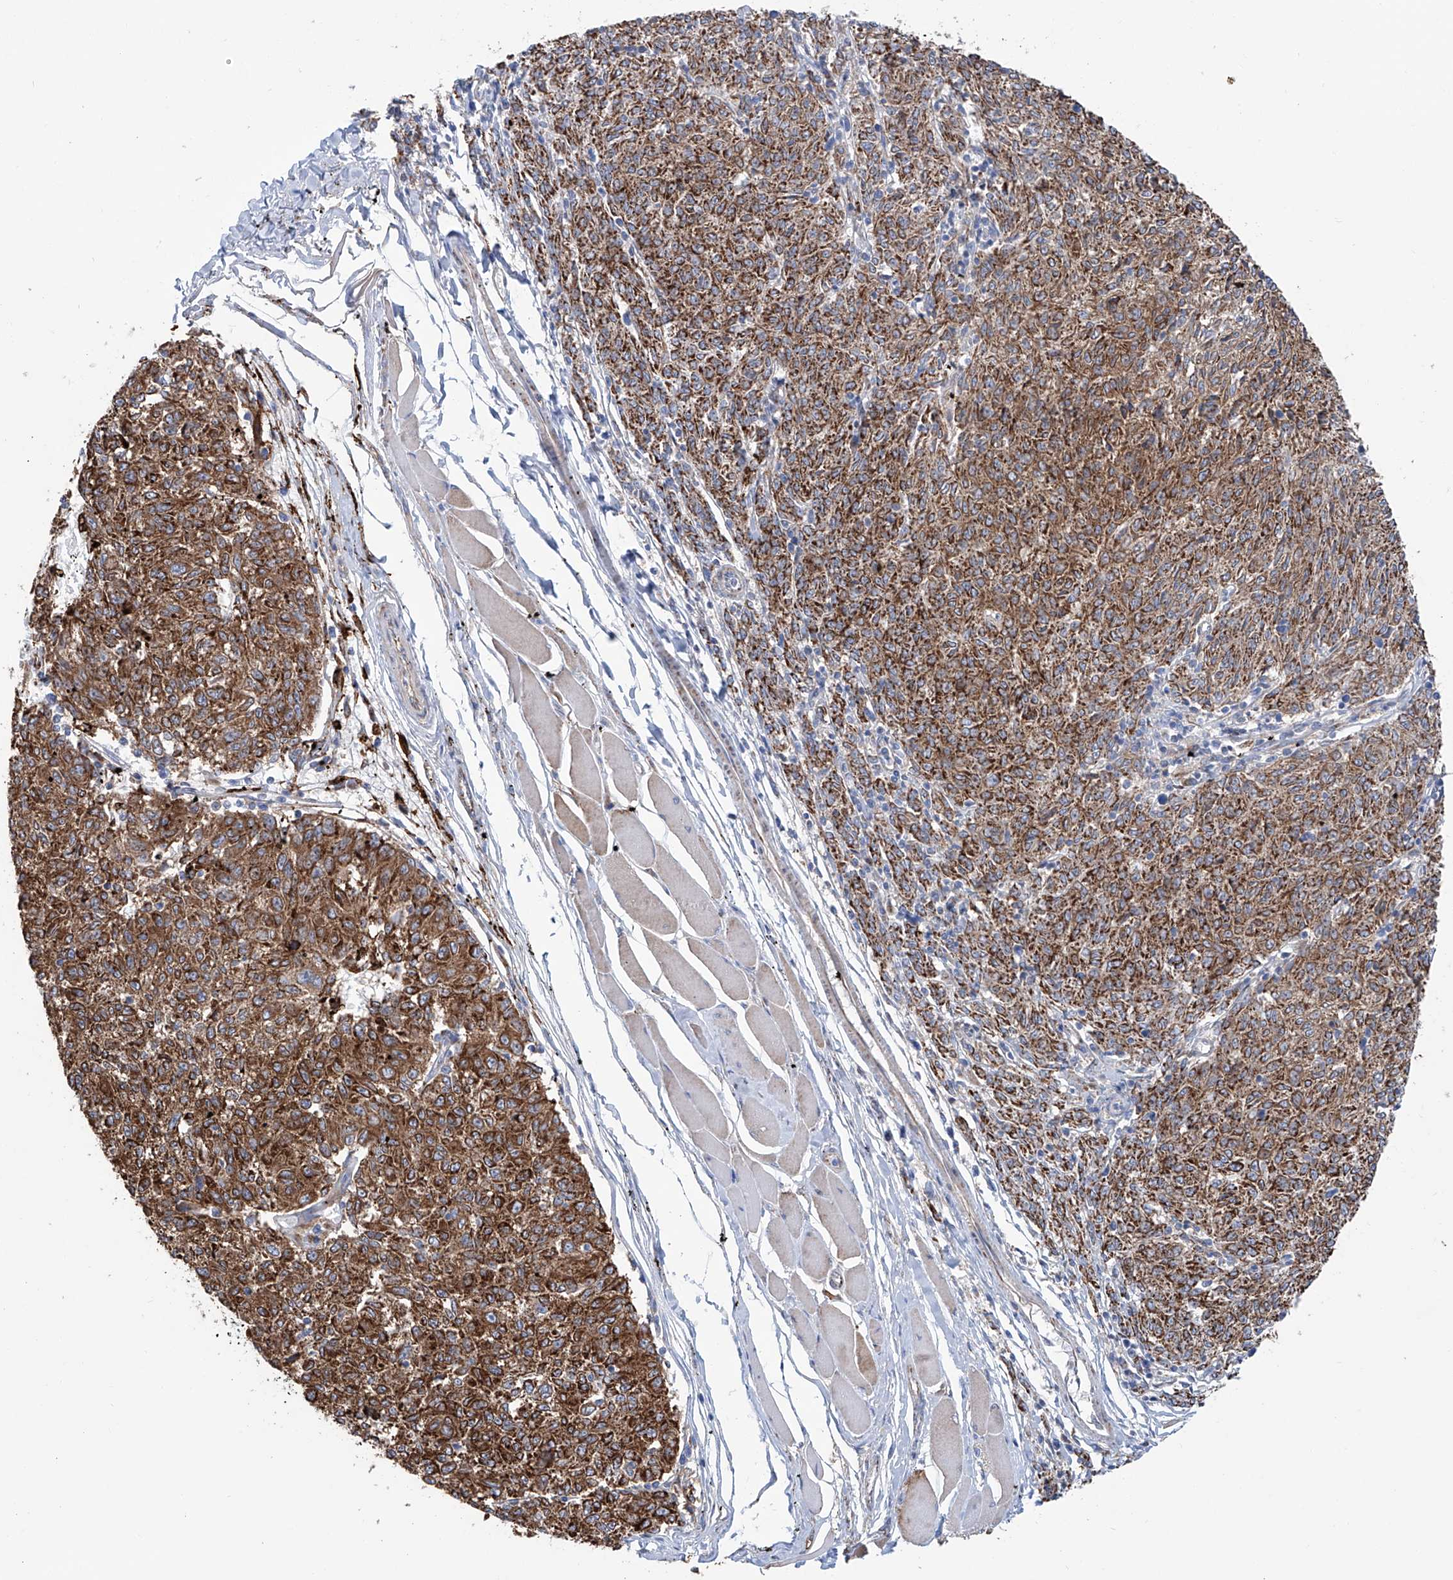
{"staining": {"intensity": "strong", "quantity": ">75%", "location": "cytoplasmic/membranous"}, "tissue": "melanoma", "cell_type": "Tumor cells", "image_type": "cancer", "snomed": [{"axis": "morphology", "description": "Malignant melanoma, NOS"}, {"axis": "topography", "description": "Skin"}], "caption": "Immunohistochemical staining of human malignant melanoma displays strong cytoplasmic/membranous protein positivity in approximately >75% of tumor cells. (Stains: DAB in brown, nuclei in blue, Microscopy: brightfield microscopy at high magnification).", "gene": "ALDH6A1", "patient": {"sex": "female", "age": 72}}